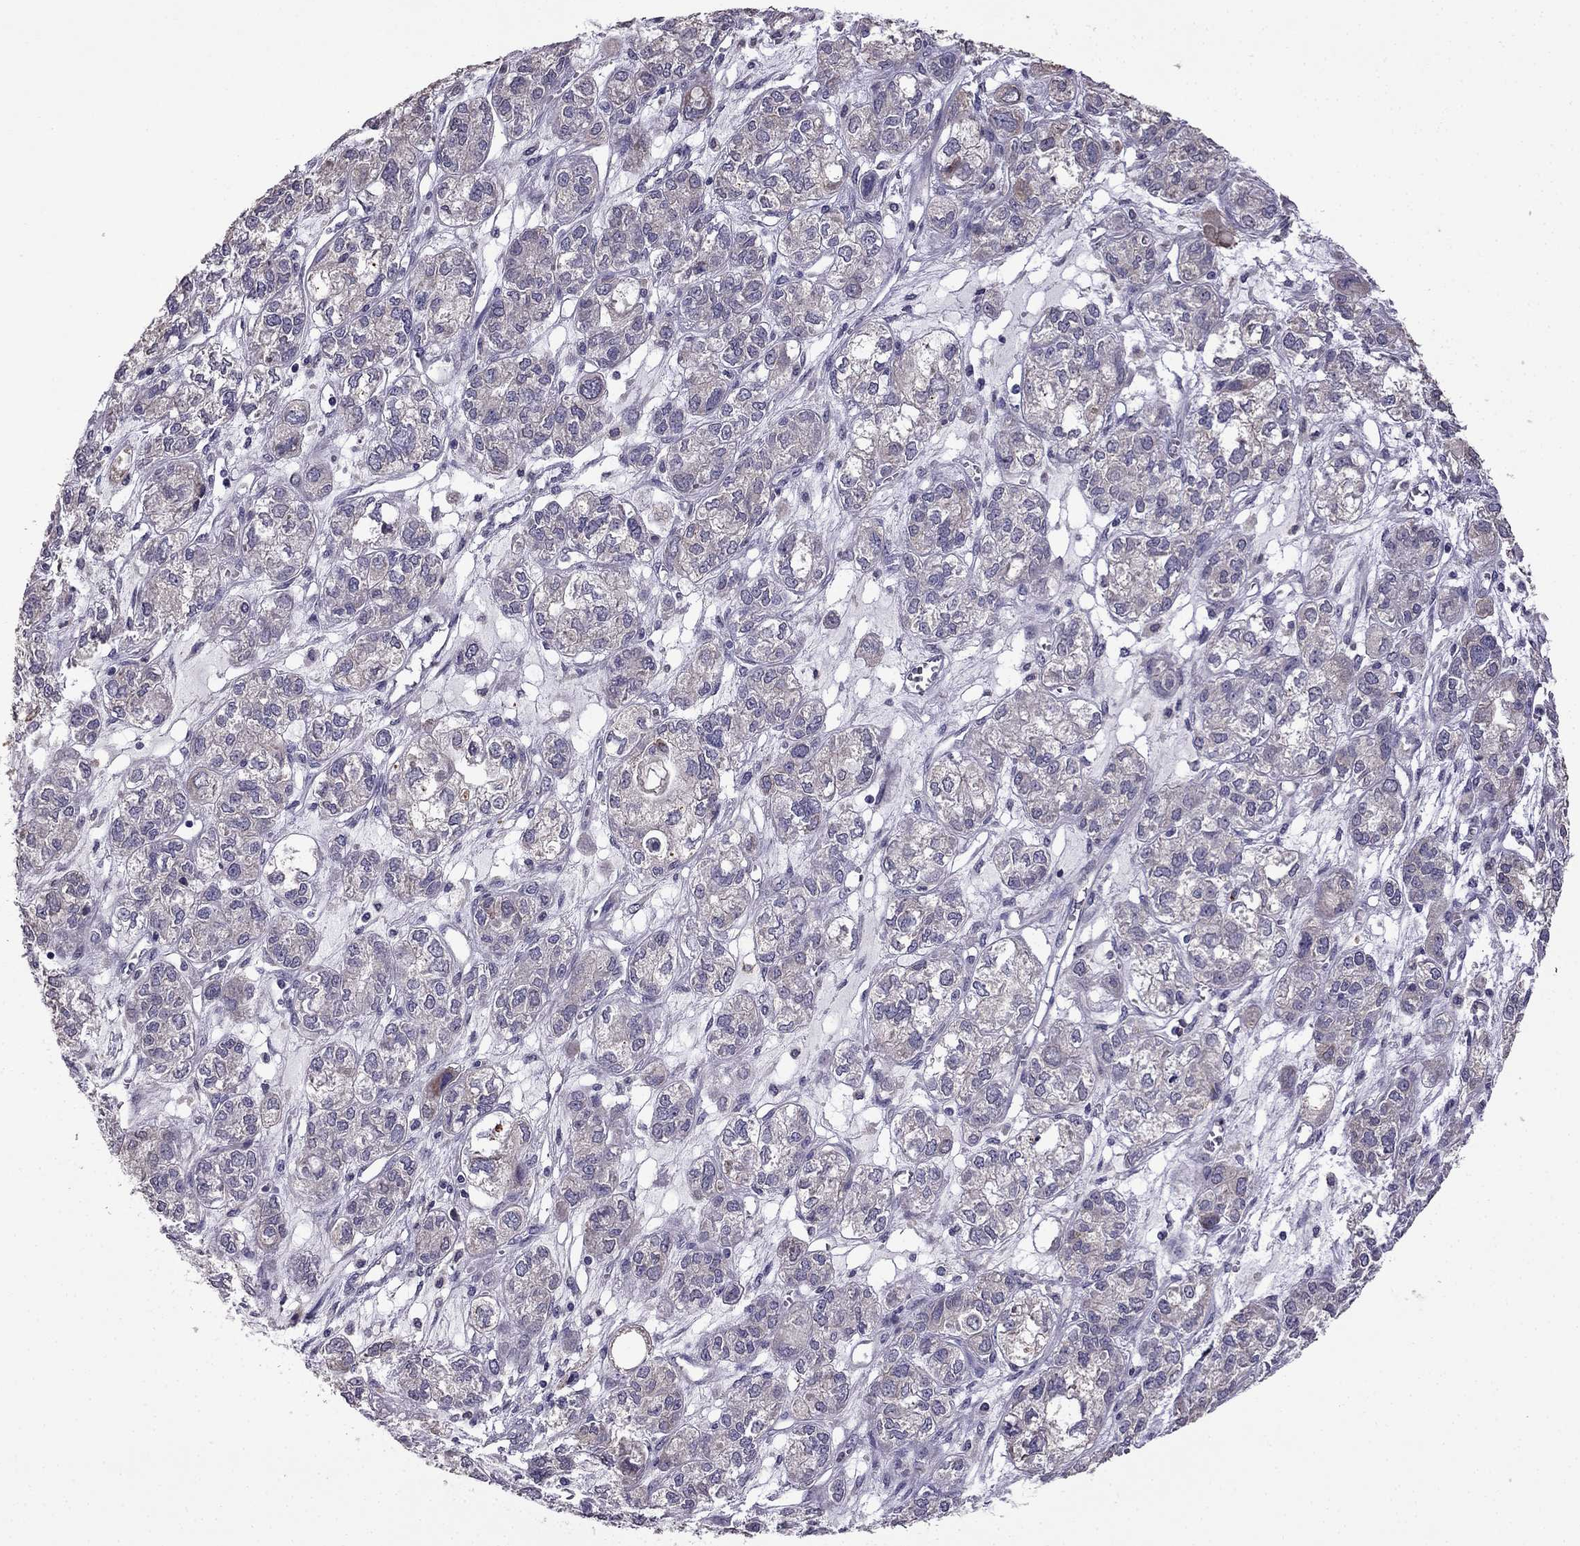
{"staining": {"intensity": "negative", "quantity": "none", "location": "none"}, "tissue": "ovarian cancer", "cell_type": "Tumor cells", "image_type": "cancer", "snomed": [{"axis": "morphology", "description": "Carcinoma, endometroid"}, {"axis": "topography", "description": "Ovary"}], "caption": "High magnification brightfield microscopy of endometroid carcinoma (ovarian) stained with DAB (brown) and counterstained with hematoxylin (blue): tumor cells show no significant staining. (DAB immunohistochemistry (IHC) with hematoxylin counter stain).", "gene": "CDH9", "patient": {"sex": "female", "age": 64}}